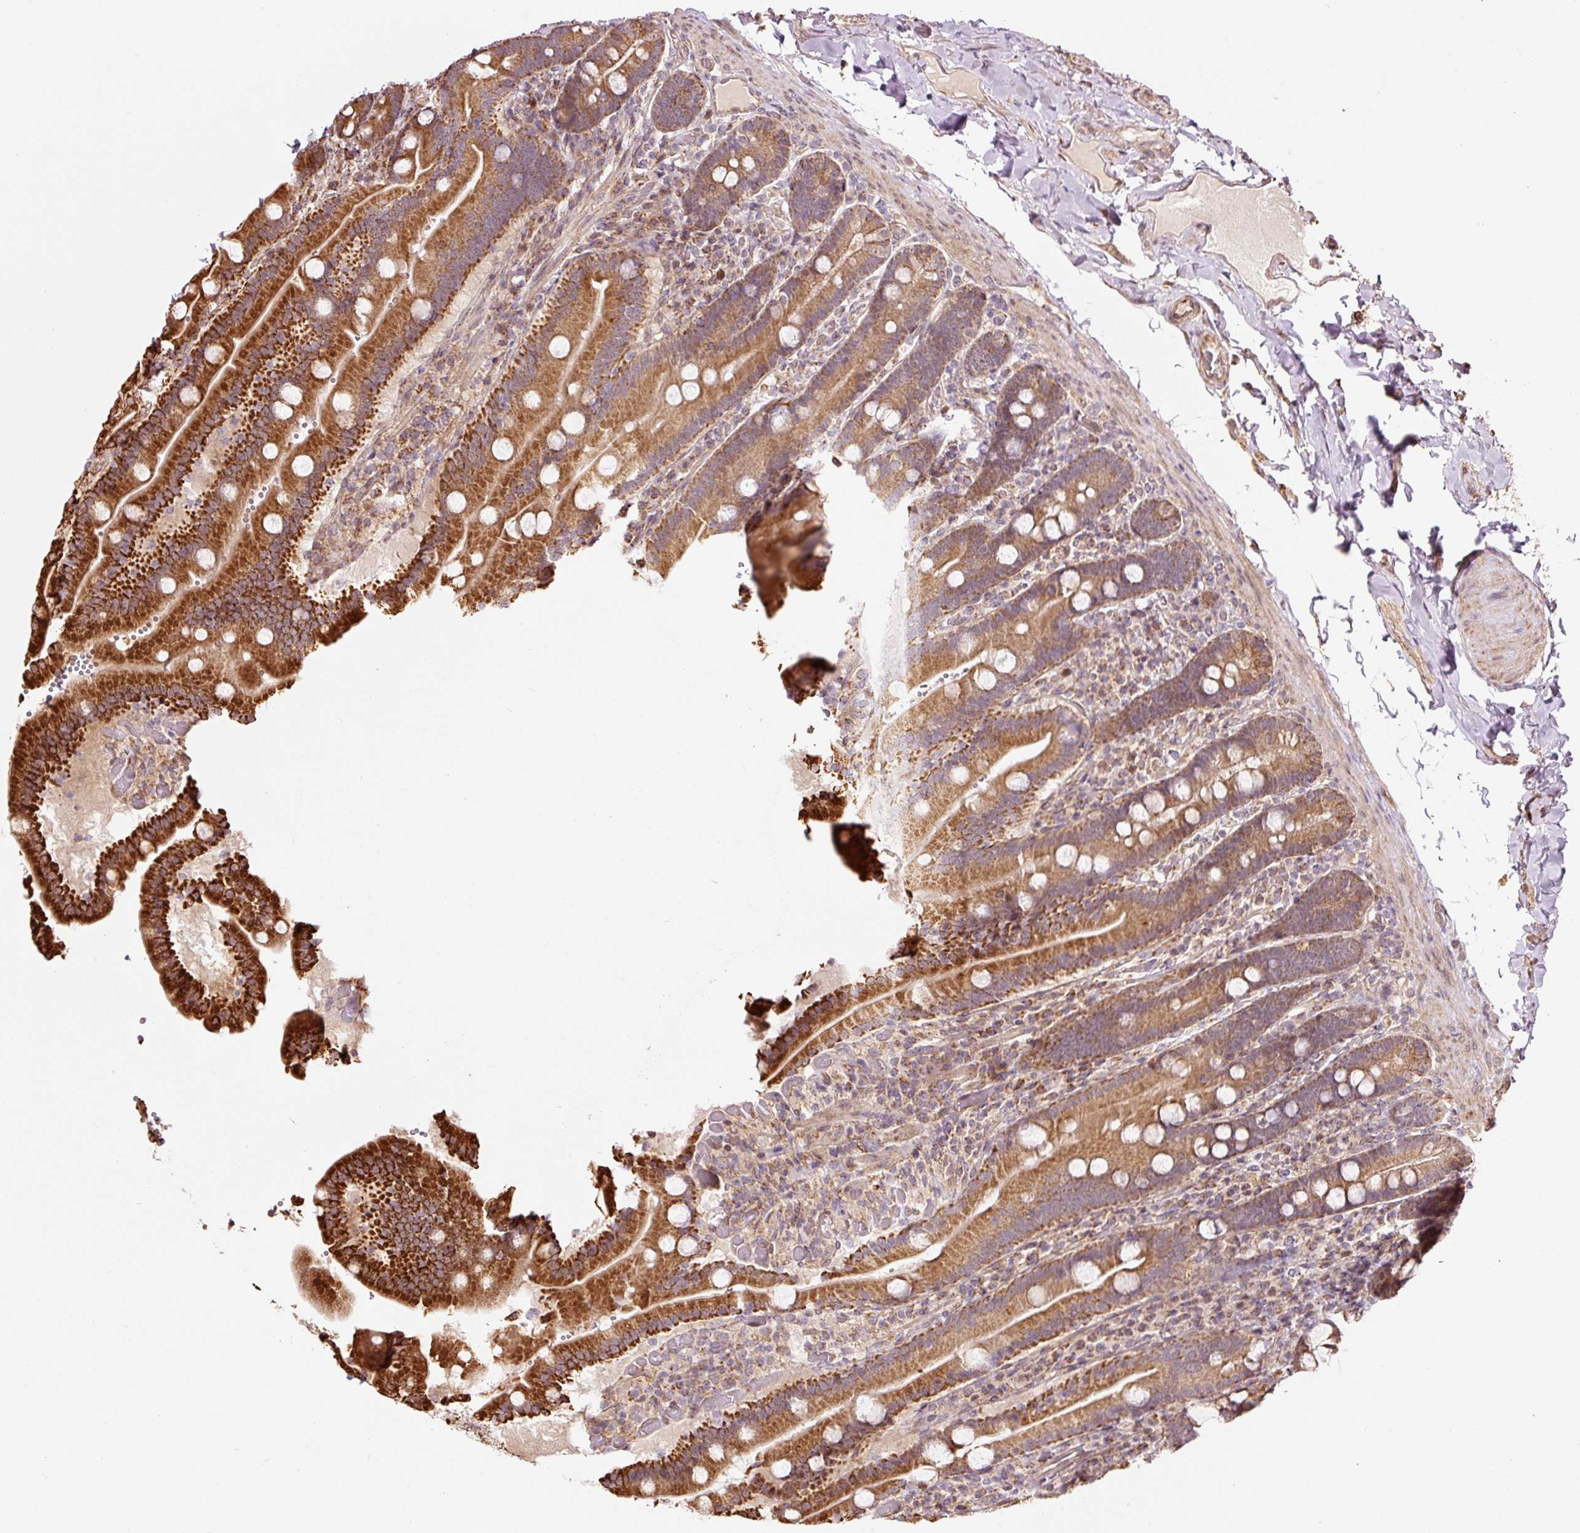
{"staining": {"intensity": "strong", "quantity": ">75%", "location": "cytoplasmic/membranous"}, "tissue": "duodenum", "cell_type": "Glandular cells", "image_type": "normal", "snomed": [{"axis": "morphology", "description": "Normal tissue, NOS"}, {"axis": "topography", "description": "Duodenum"}], "caption": "Normal duodenum was stained to show a protein in brown. There is high levels of strong cytoplasmic/membranous positivity in about >75% of glandular cells.", "gene": "ETF1", "patient": {"sex": "female", "age": 62}}